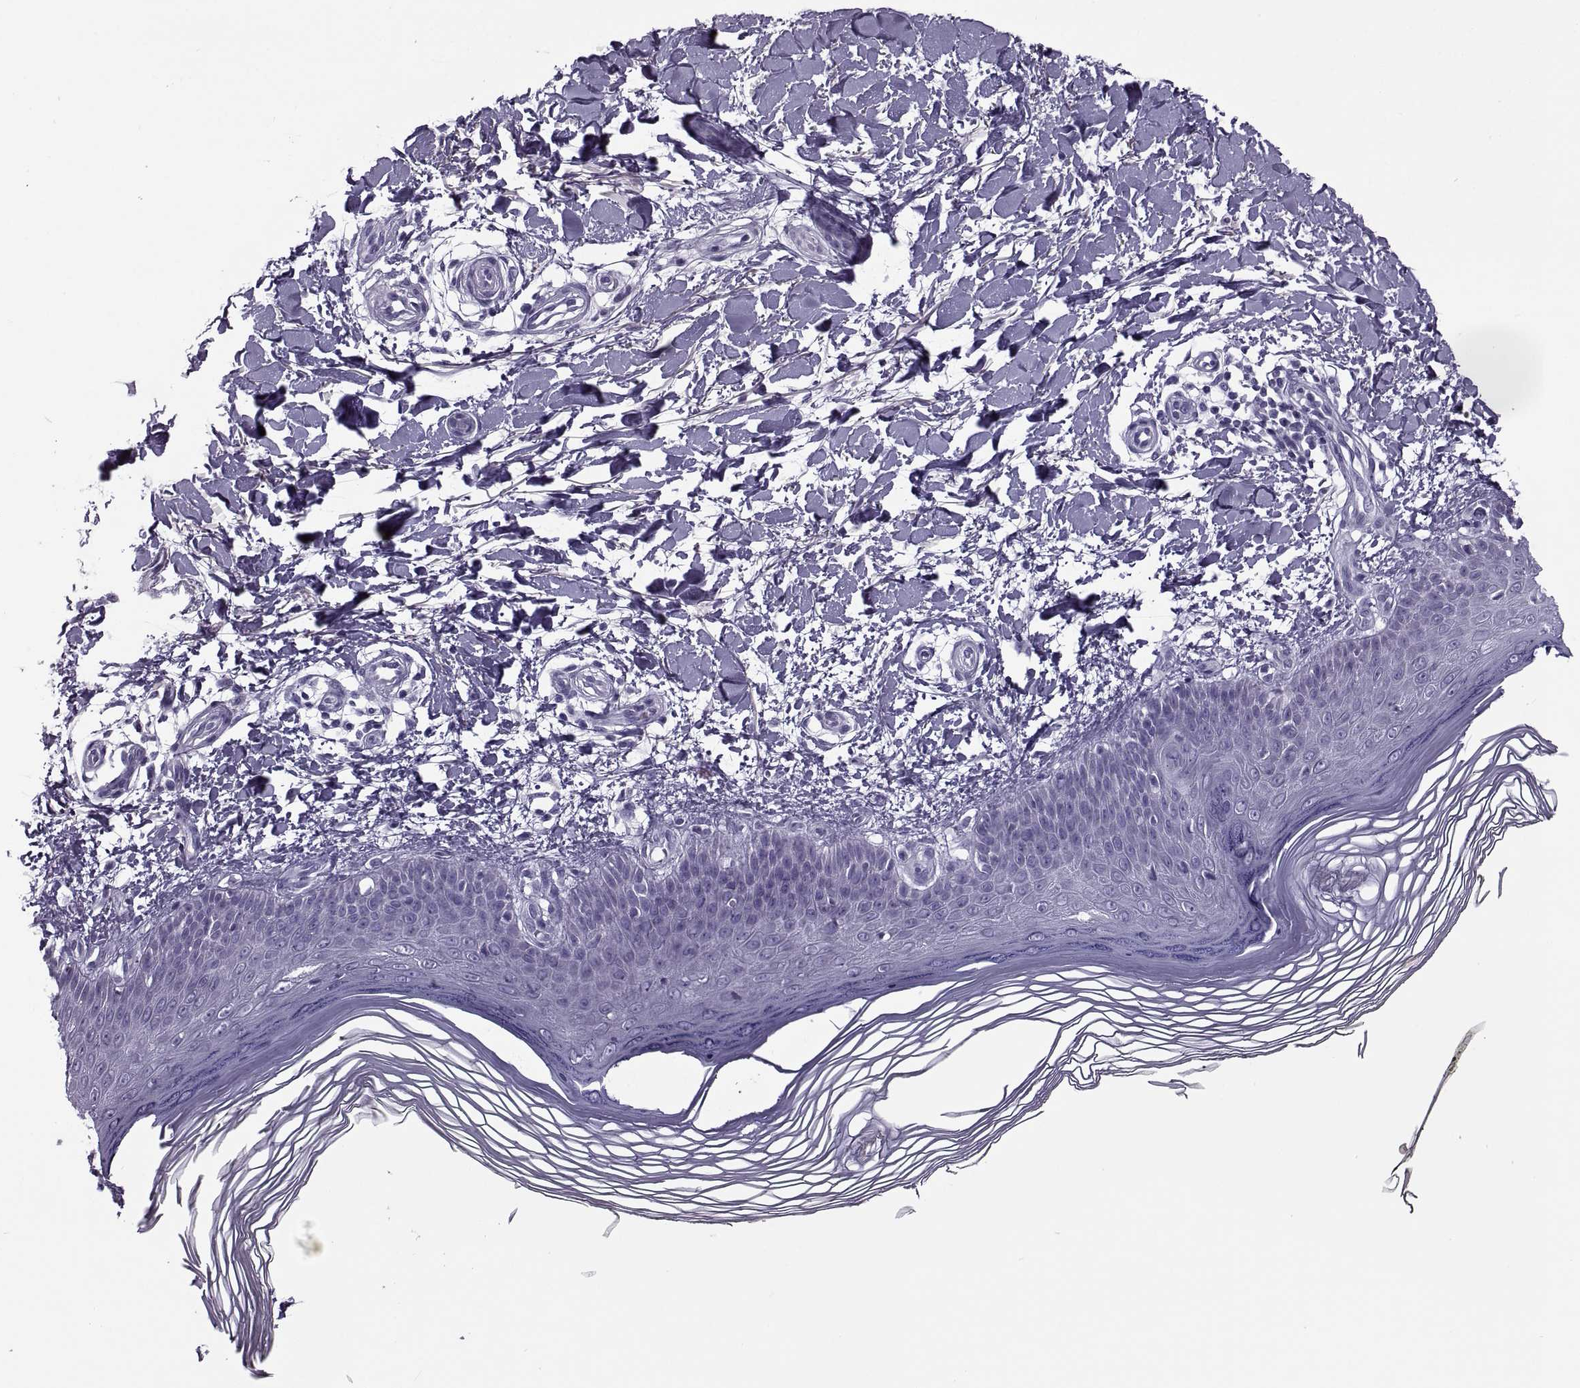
{"staining": {"intensity": "negative", "quantity": "none", "location": "none"}, "tissue": "skin", "cell_type": "Fibroblasts", "image_type": "normal", "snomed": [{"axis": "morphology", "description": "Normal tissue, NOS"}, {"axis": "topography", "description": "Skin"}], "caption": "An image of skin stained for a protein demonstrates no brown staining in fibroblasts.", "gene": "RLBP1", "patient": {"sex": "female", "age": 62}}